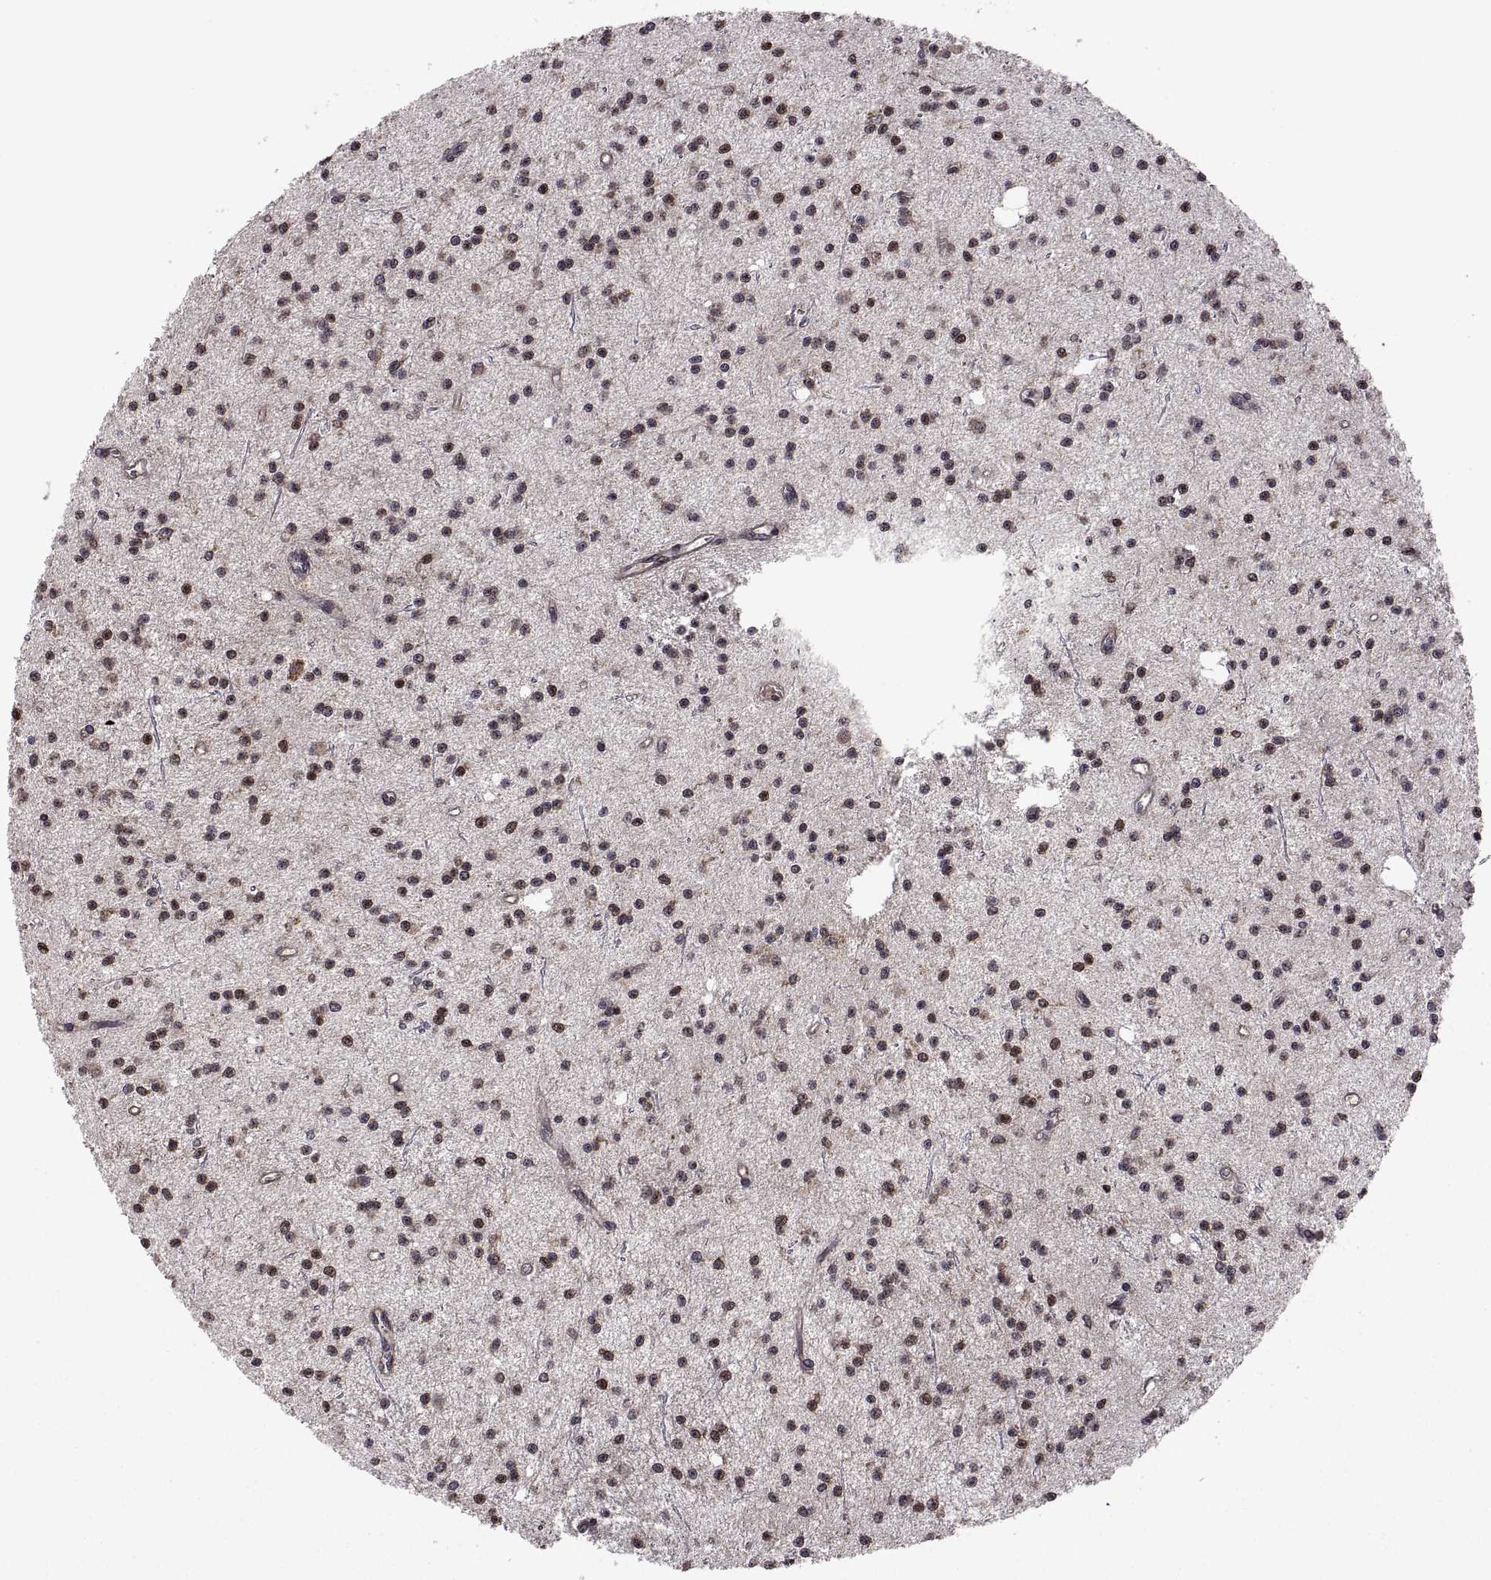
{"staining": {"intensity": "moderate", "quantity": "<25%", "location": "cytoplasmic/membranous,nuclear"}, "tissue": "glioma", "cell_type": "Tumor cells", "image_type": "cancer", "snomed": [{"axis": "morphology", "description": "Glioma, malignant, Low grade"}, {"axis": "topography", "description": "Brain"}], "caption": "IHC of glioma demonstrates low levels of moderate cytoplasmic/membranous and nuclear positivity in about <25% of tumor cells. (Brightfield microscopy of DAB IHC at high magnification).", "gene": "ZNRF2", "patient": {"sex": "male", "age": 27}}